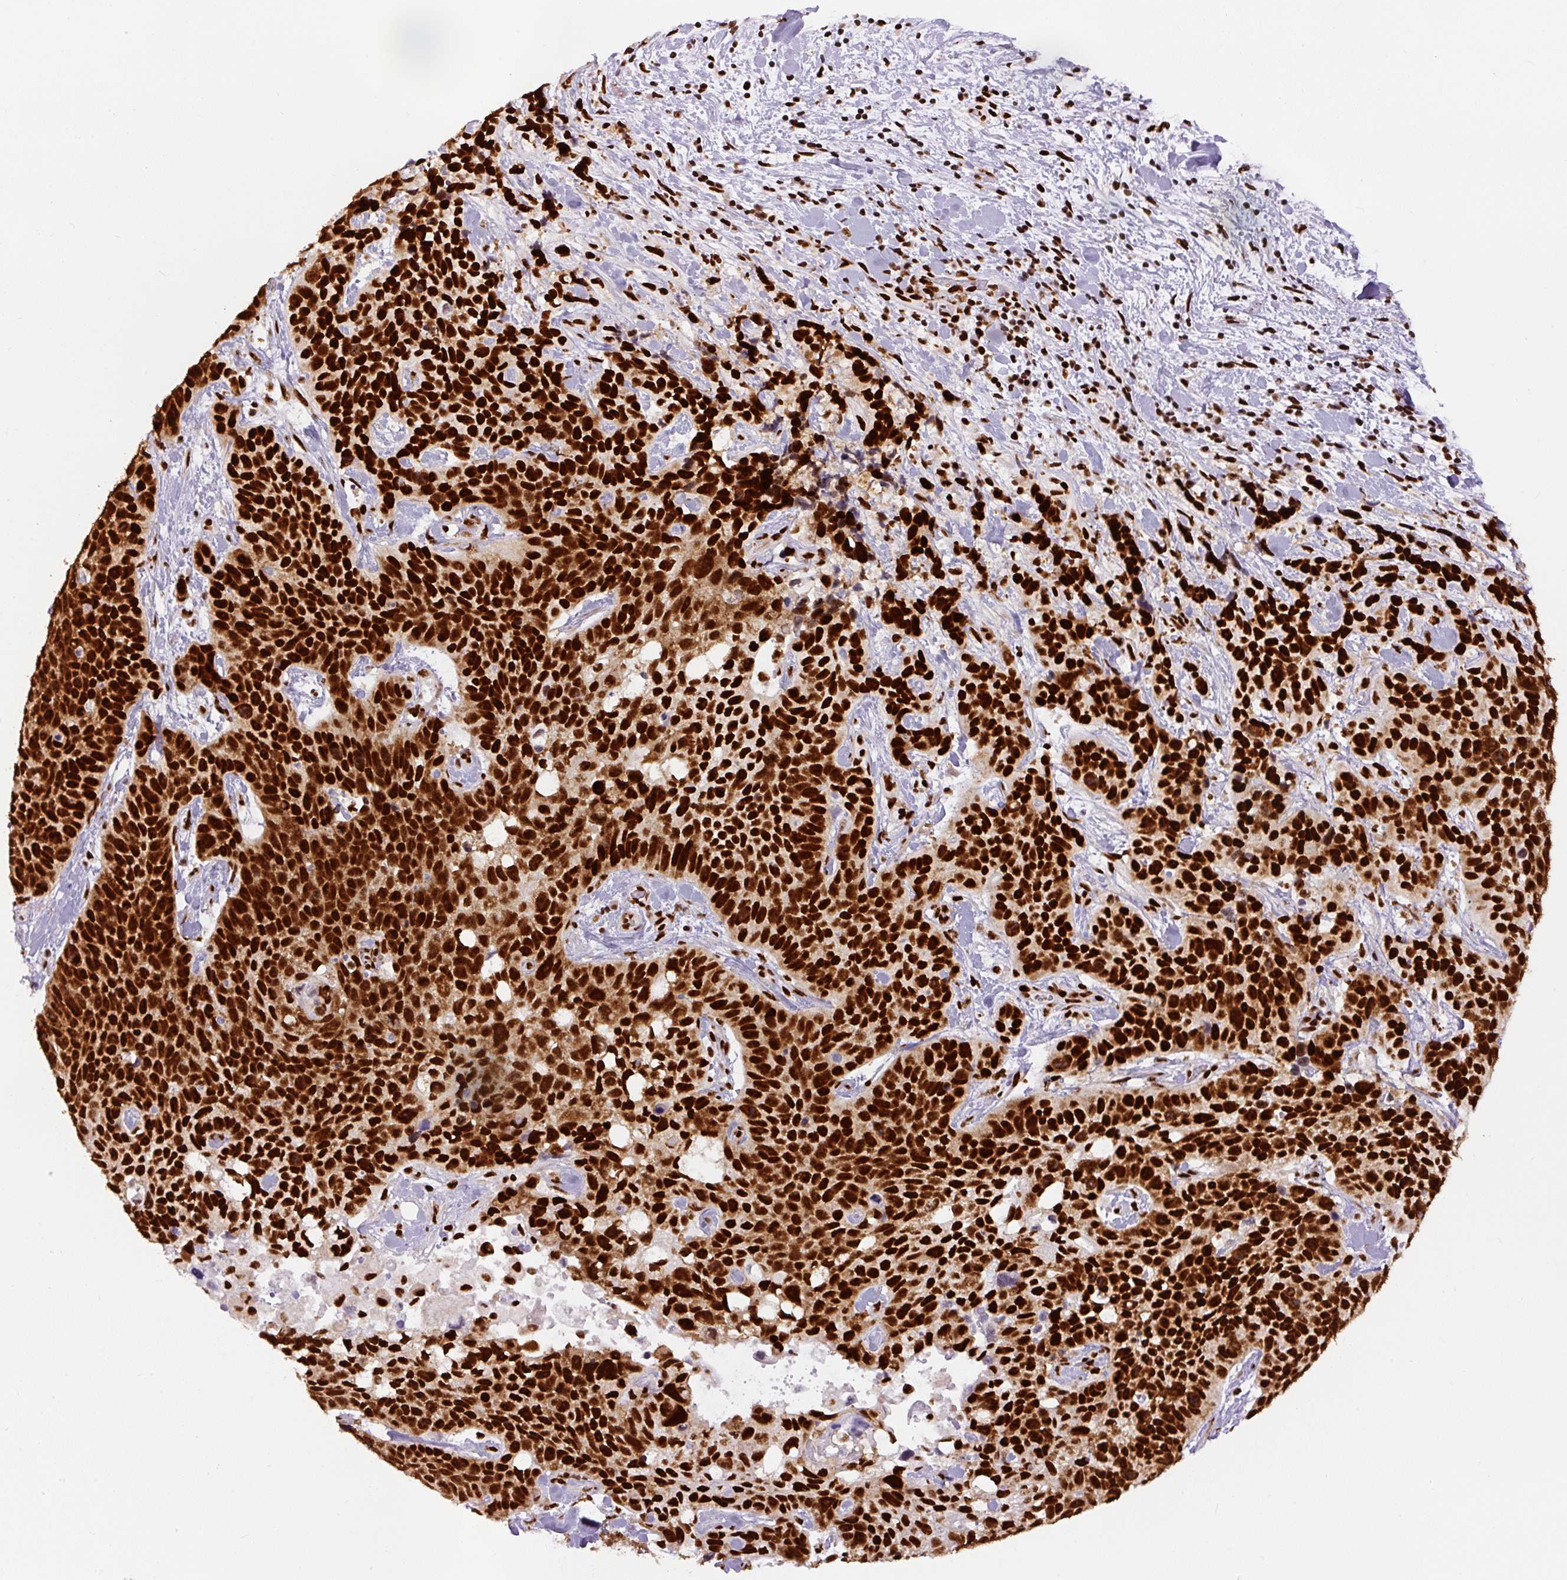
{"staining": {"intensity": "strong", "quantity": ">75%", "location": "nuclear"}, "tissue": "lung cancer", "cell_type": "Tumor cells", "image_type": "cancer", "snomed": [{"axis": "morphology", "description": "Squamous cell carcinoma, NOS"}, {"axis": "topography", "description": "Lung"}], "caption": "DAB (3,3'-diaminobenzidine) immunohistochemical staining of lung cancer (squamous cell carcinoma) exhibits strong nuclear protein positivity in approximately >75% of tumor cells.", "gene": "FUS", "patient": {"sex": "male", "age": 62}}